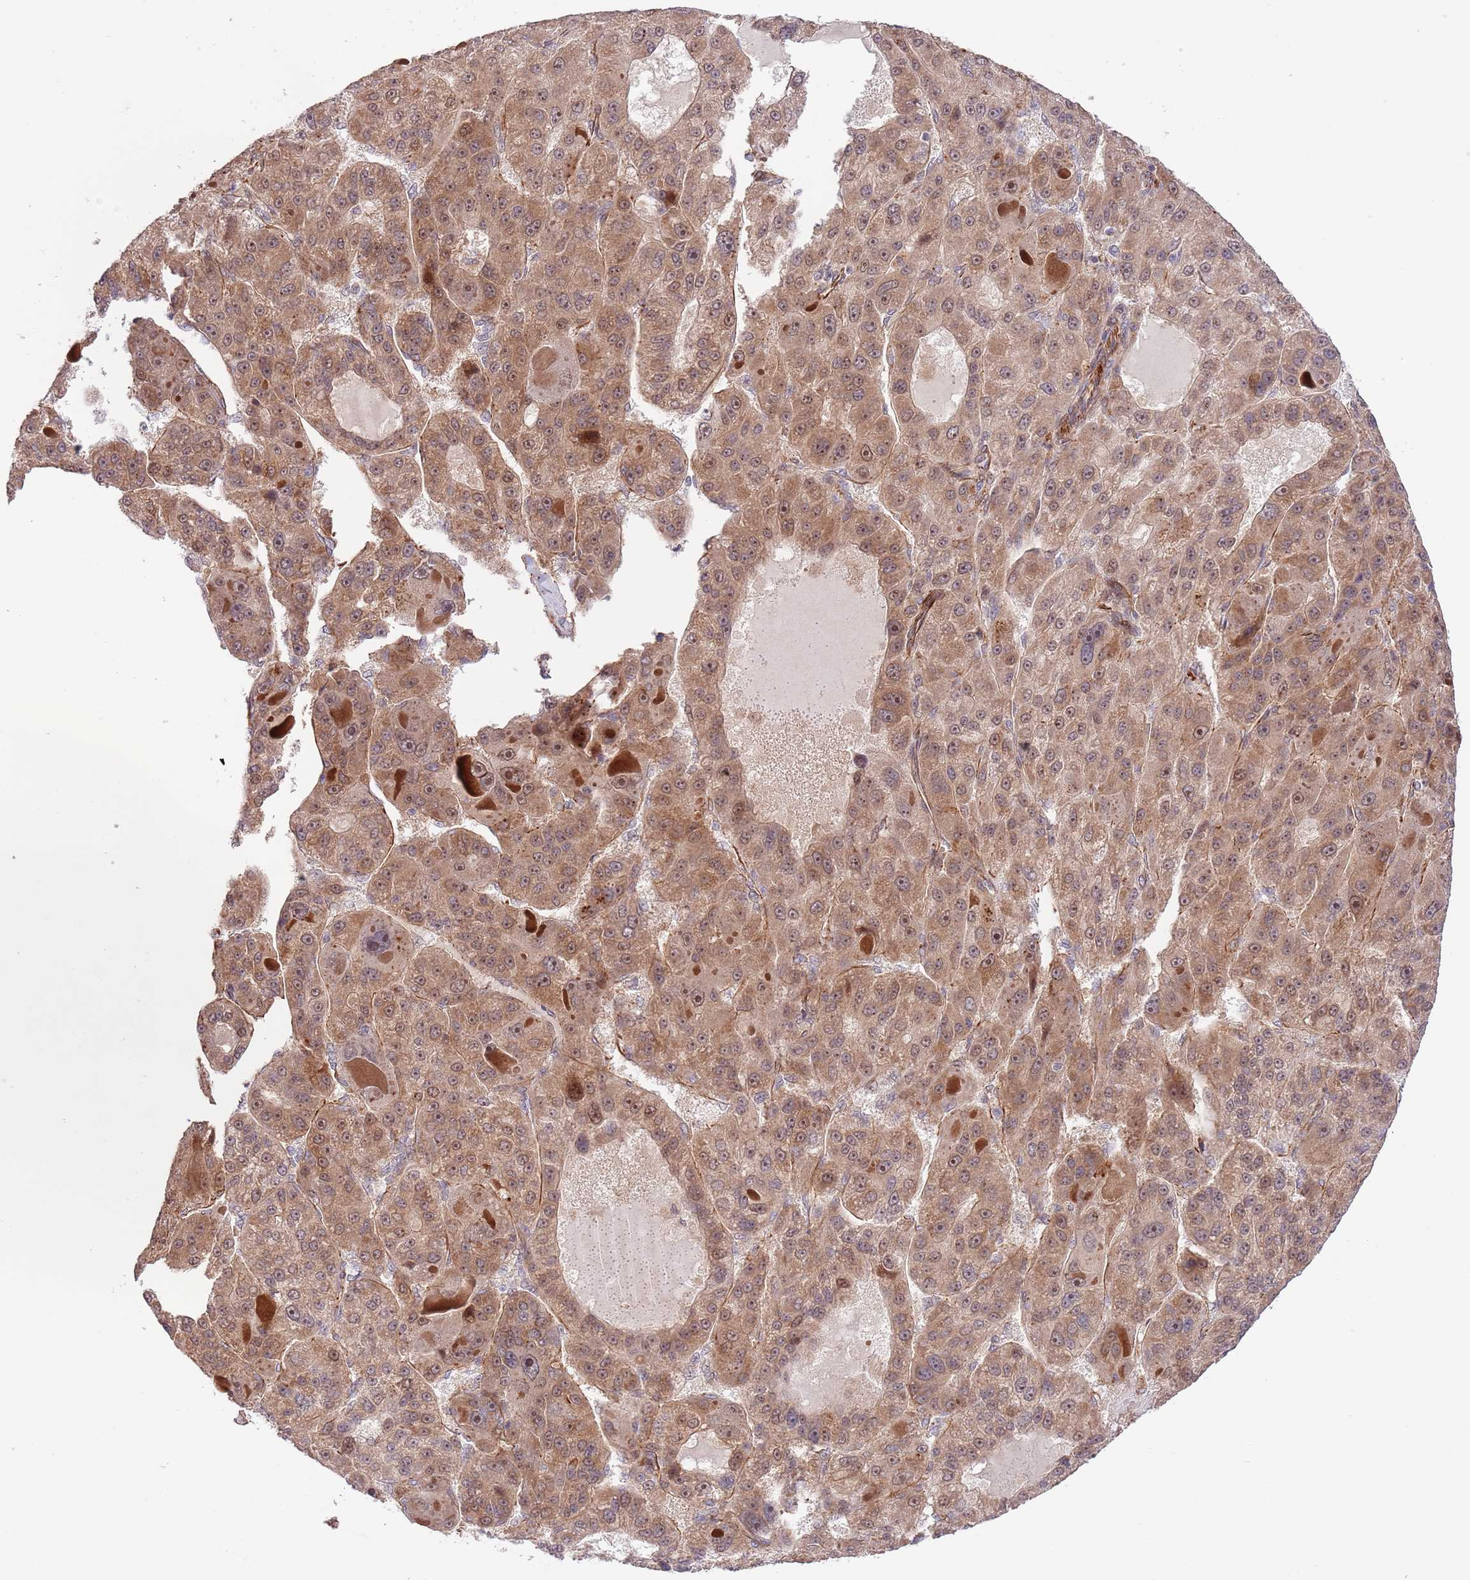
{"staining": {"intensity": "moderate", "quantity": ">75%", "location": "cytoplasmic/membranous,nuclear"}, "tissue": "liver cancer", "cell_type": "Tumor cells", "image_type": "cancer", "snomed": [{"axis": "morphology", "description": "Carcinoma, Hepatocellular, NOS"}, {"axis": "topography", "description": "Liver"}], "caption": "About >75% of tumor cells in human liver cancer (hepatocellular carcinoma) reveal moderate cytoplasmic/membranous and nuclear protein expression as visualized by brown immunohistochemical staining.", "gene": "NEK3", "patient": {"sex": "male", "age": 76}}